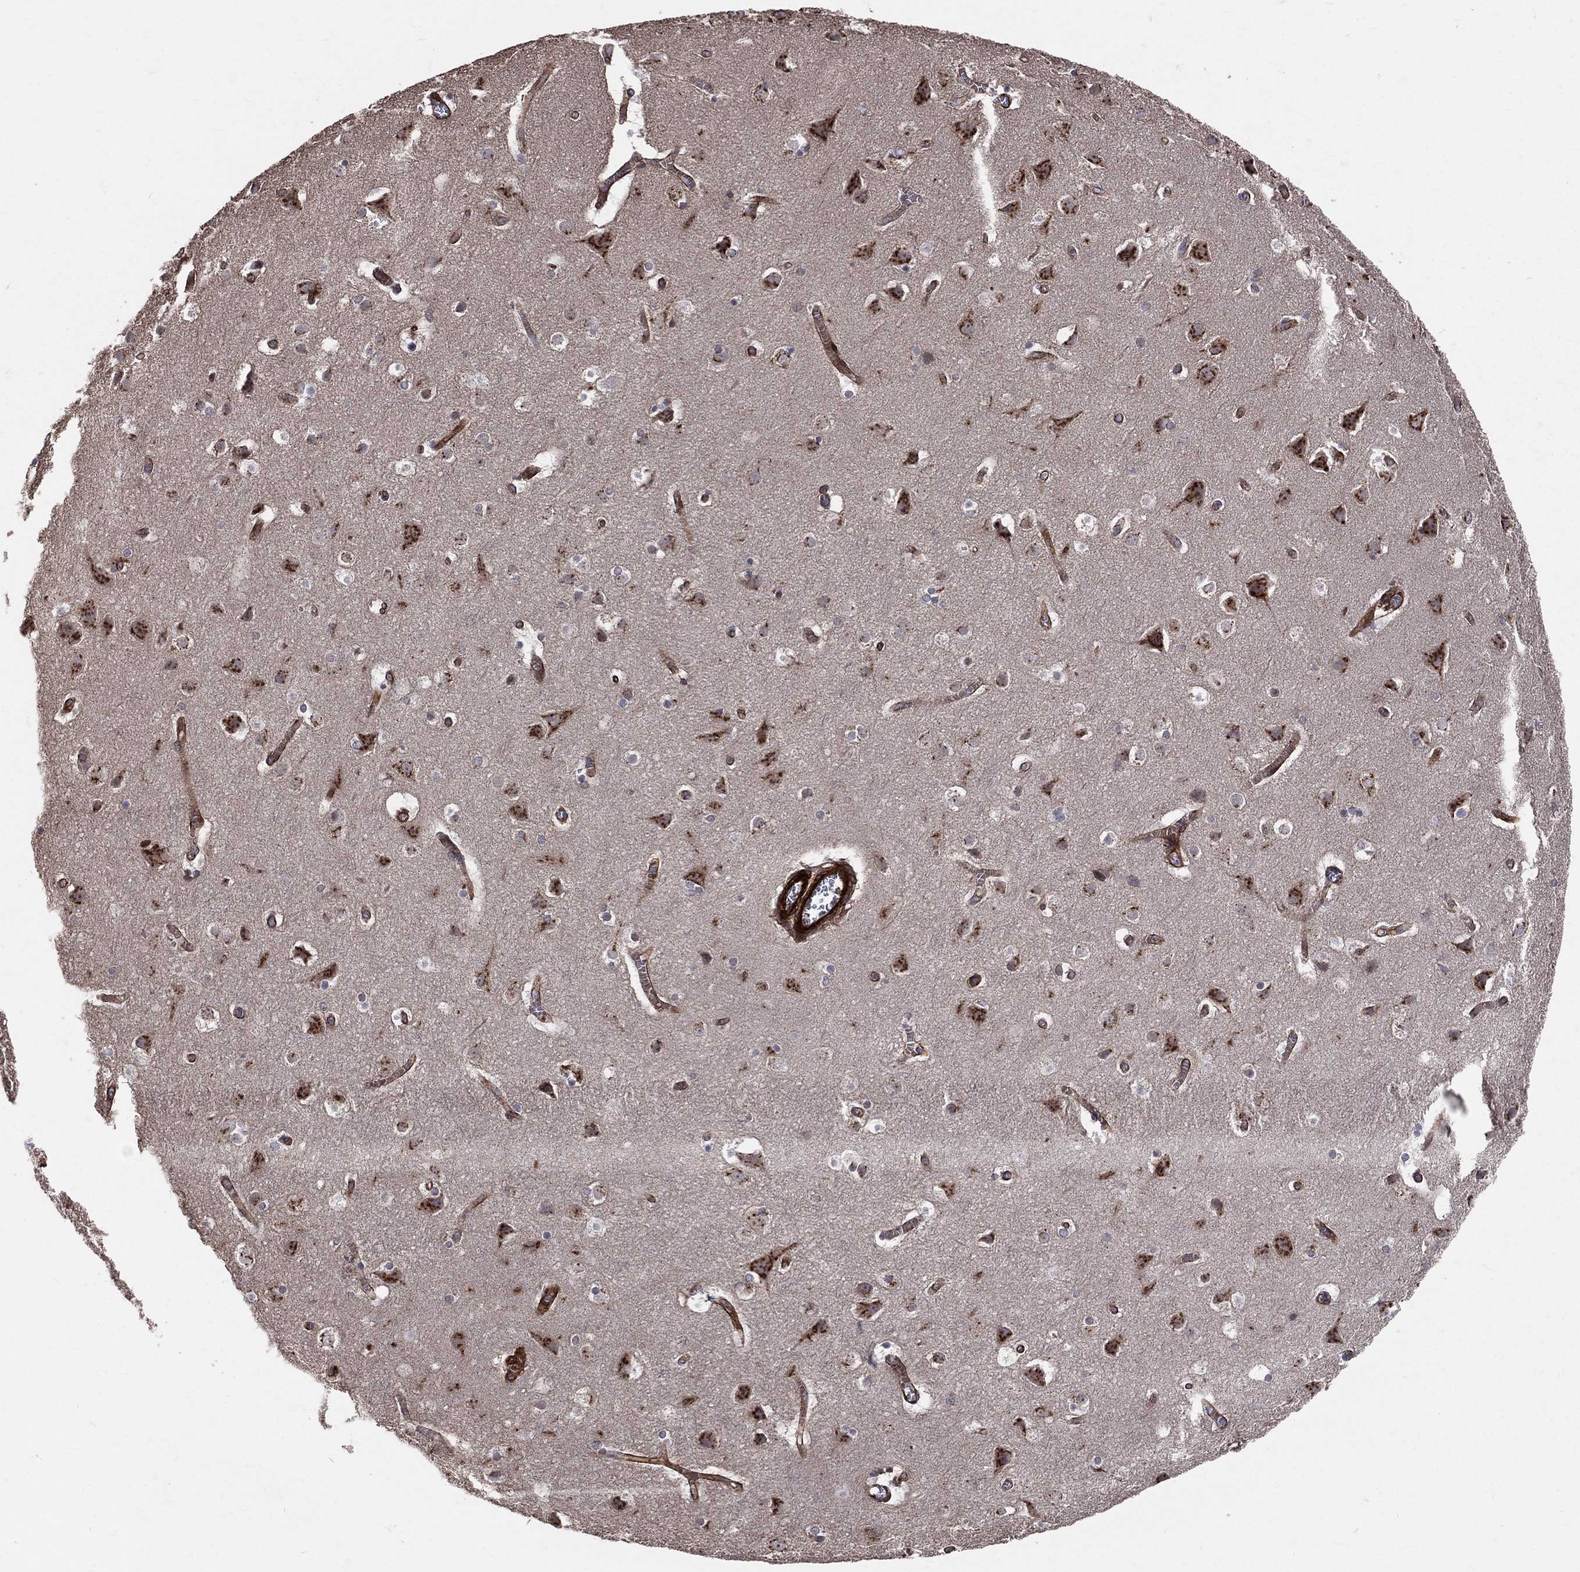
{"staining": {"intensity": "strong", "quantity": ">75%", "location": "cytoplasmic/membranous"}, "tissue": "cerebral cortex", "cell_type": "Endothelial cells", "image_type": "normal", "snomed": [{"axis": "morphology", "description": "Normal tissue, NOS"}, {"axis": "topography", "description": "Cerebral cortex"}], "caption": "Strong cytoplasmic/membranous staining is present in about >75% of endothelial cells in unremarkable cerebral cortex.", "gene": "ENTPD1", "patient": {"sex": "male", "age": 59}}